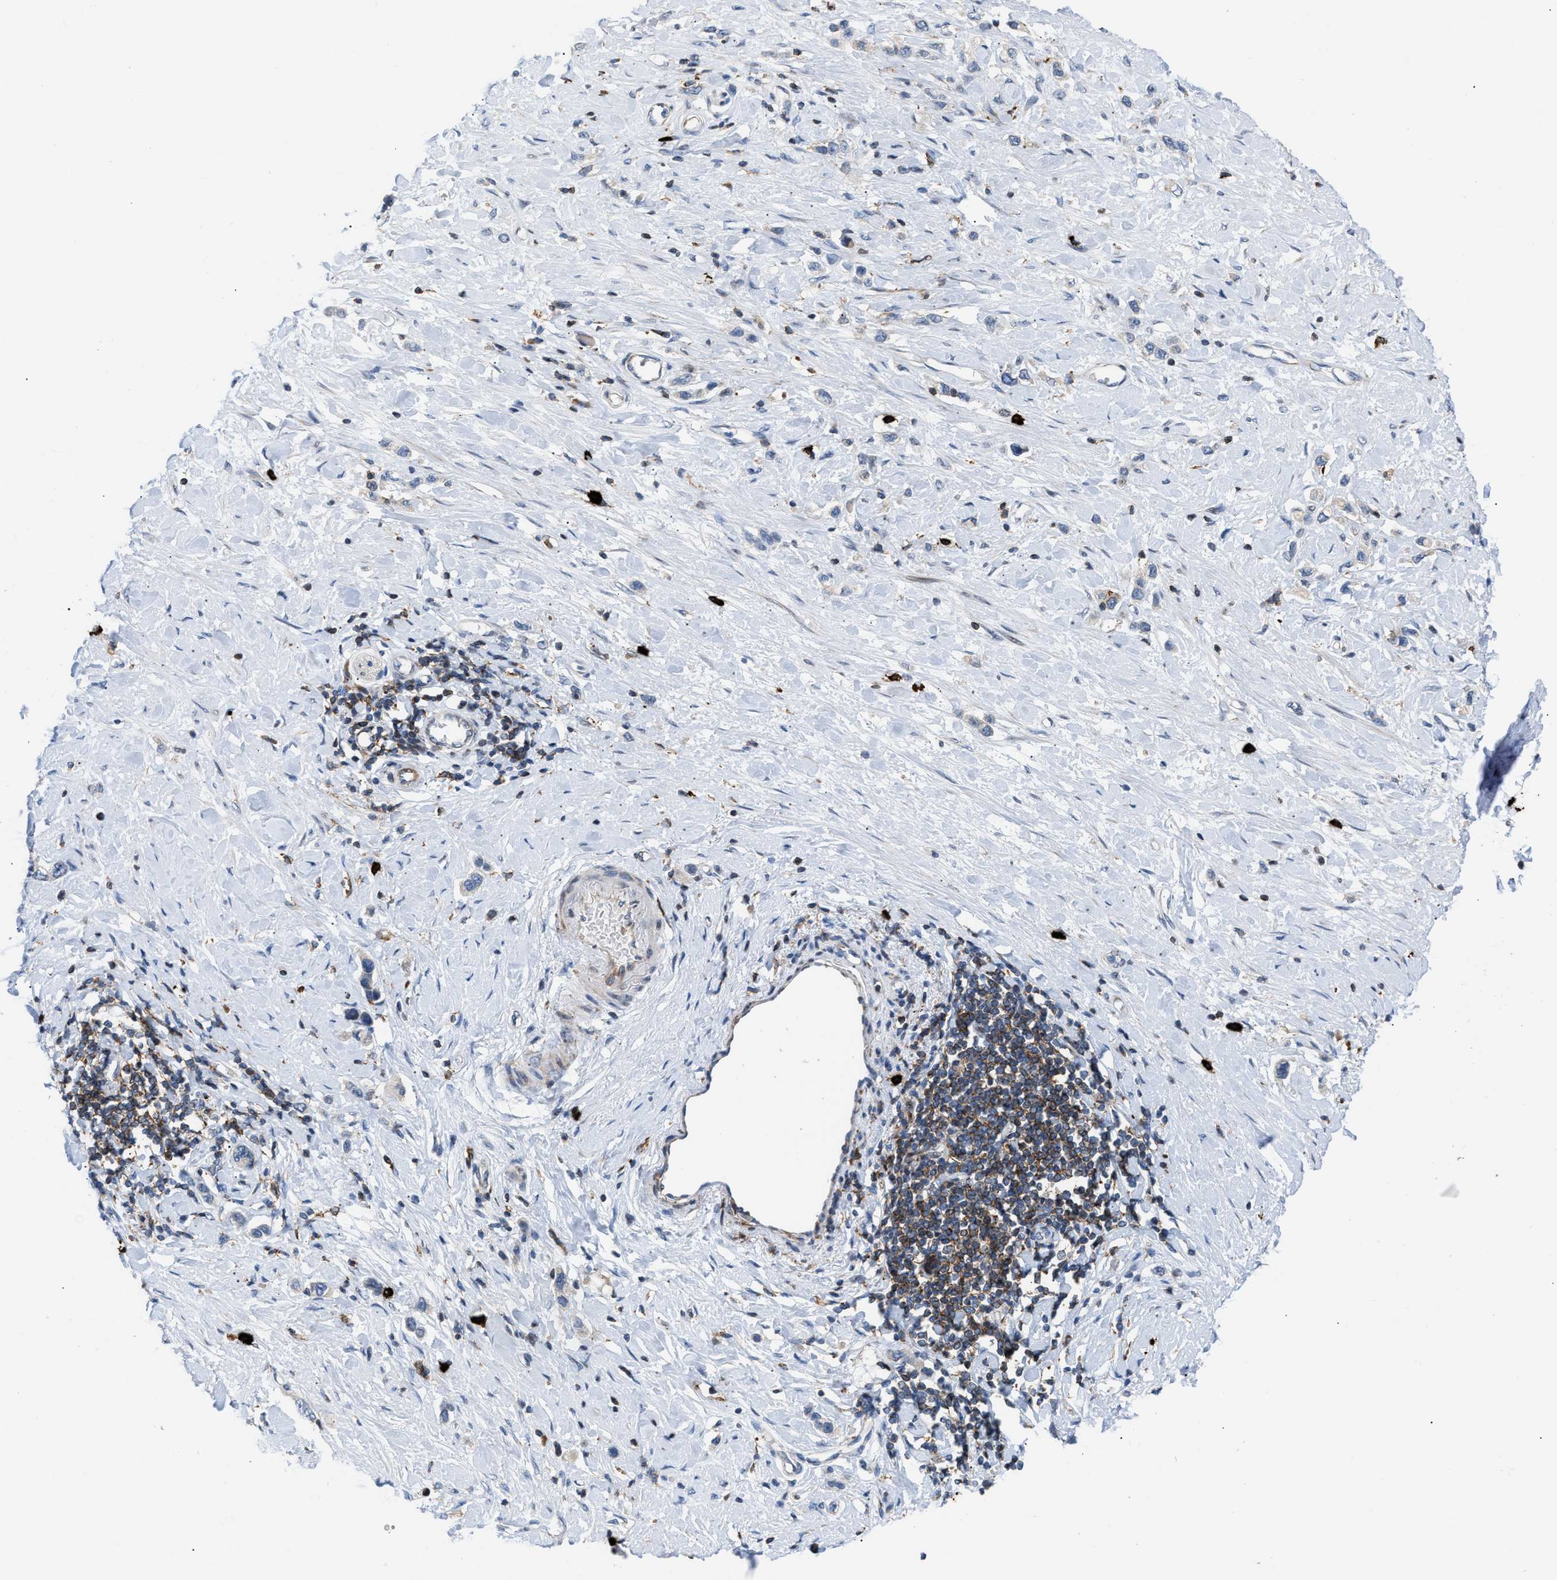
{"staining": {"intensity": "negative", "quantity": "none", "location": "none"}, "tissue": "stomach cancer", "cell_type": "Tumor cells", "image_type": "cancer", "snomed": [{"axis": "morphology", "description": "Adenocarcinoma, NOS"}, {"axis": "topography", "description": "Stomach"}], "caption": "Immunohistochemical staining of stomach cancer (adenocarcinoma) exhibits no significant staining in tumor cells.", "gene": "ATP9A", "patient": {"sex": "female", "age": 65}}